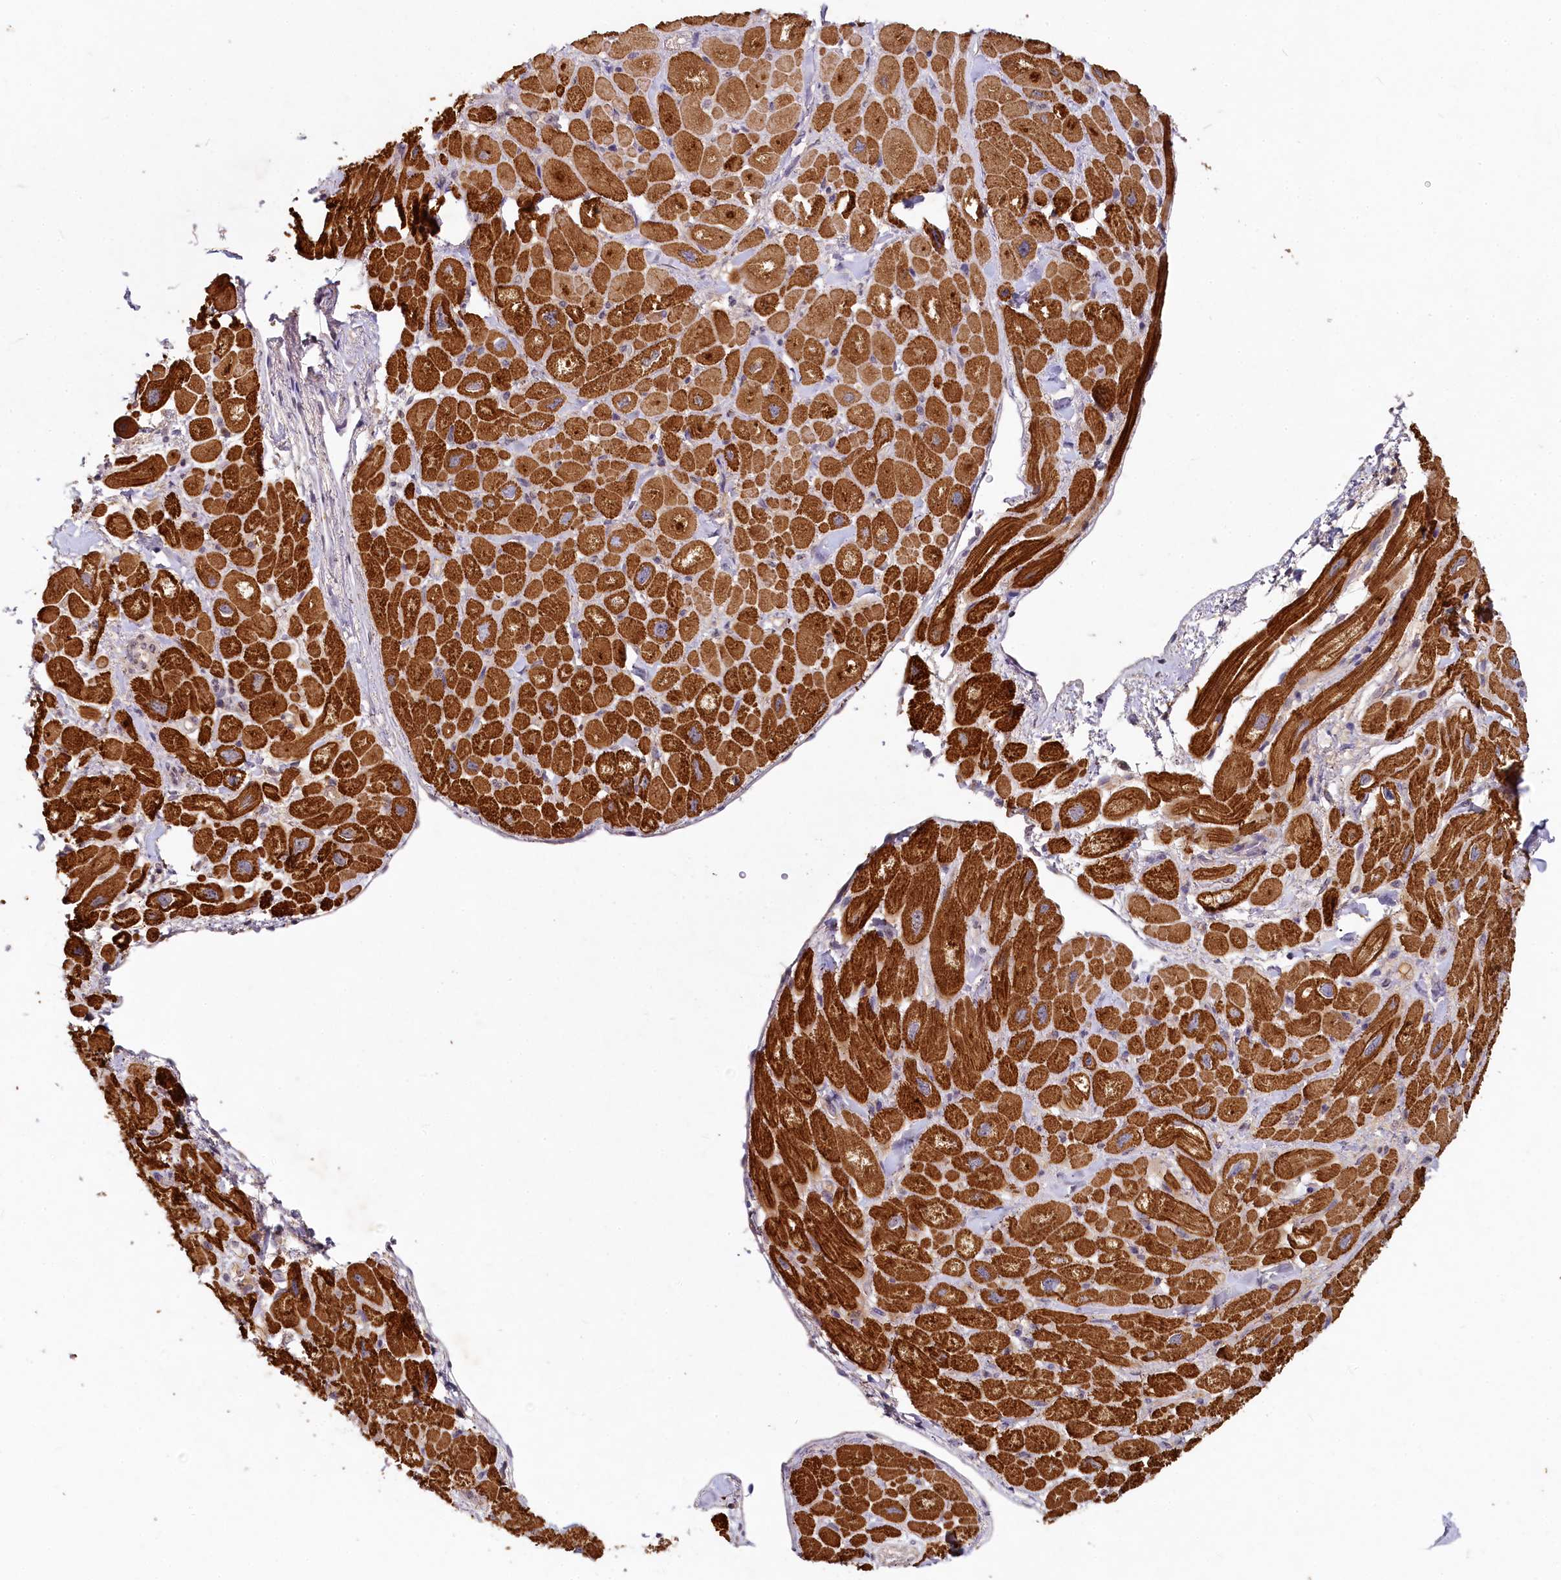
{"staining": {"intensity": "strong", "quantity": ">75%", "location": "cytoplasmic/membranous"}, "tissue": "heart muscle", "cell_type": "Cardiomyocytes", "image_type": "normal", "snomed": [{"axis": "morphology", "description": "Normal tissue, NOS"}, {"axis": "topography", "description": "Heart"}], "caption": "IHC of unremarkable human heart muscle exhibits high levels of strong cytoplasmic/membranous expression in approximately >75% of cardiomyocytes. (Brightfield microscopy of DAB IHC at high magnification).", "gene": "HERC3", "patient": {"sex": "male", "age": 65}}